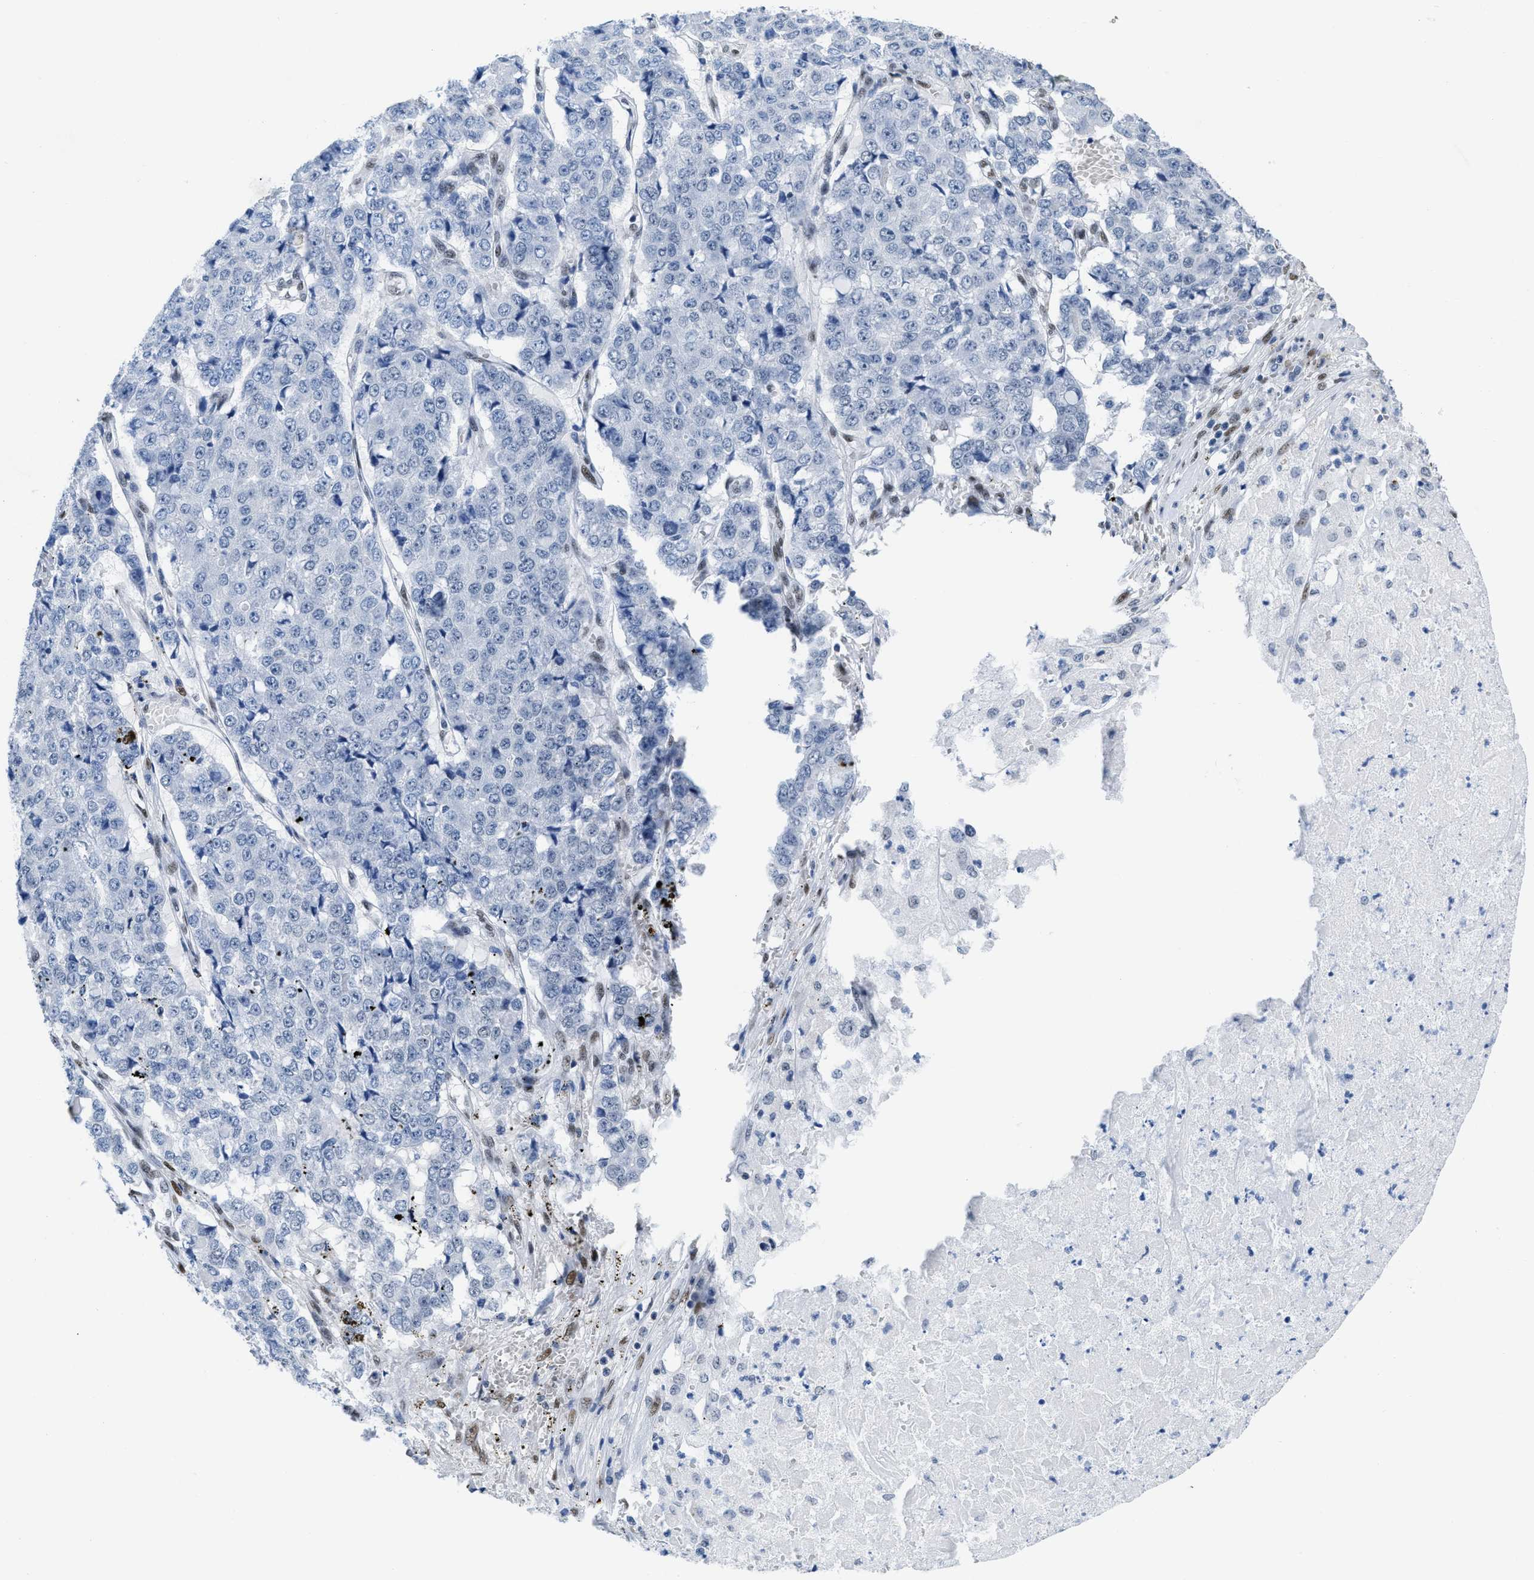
{"staining": {"intensity": "negative", "quantity": "none", "location": "none"}, "tissue": "pancreatic cancer", "cell_type": "Tumor cells", "image_type": "cancer", "snomed": [{"axis": "morphology", "description": "Adenocarcinoma, NOS"}, {"axis": "topography", "description": "Pancreas"}], "caption": "DAB (3,3'-diaminobenzidine) immunohistochemical staining of human pancreatic adenocarcinoma reveals no significant expression in tumor cells.", "gene": "CTBP1", "patient": {"sex": "male", "age": 50}}